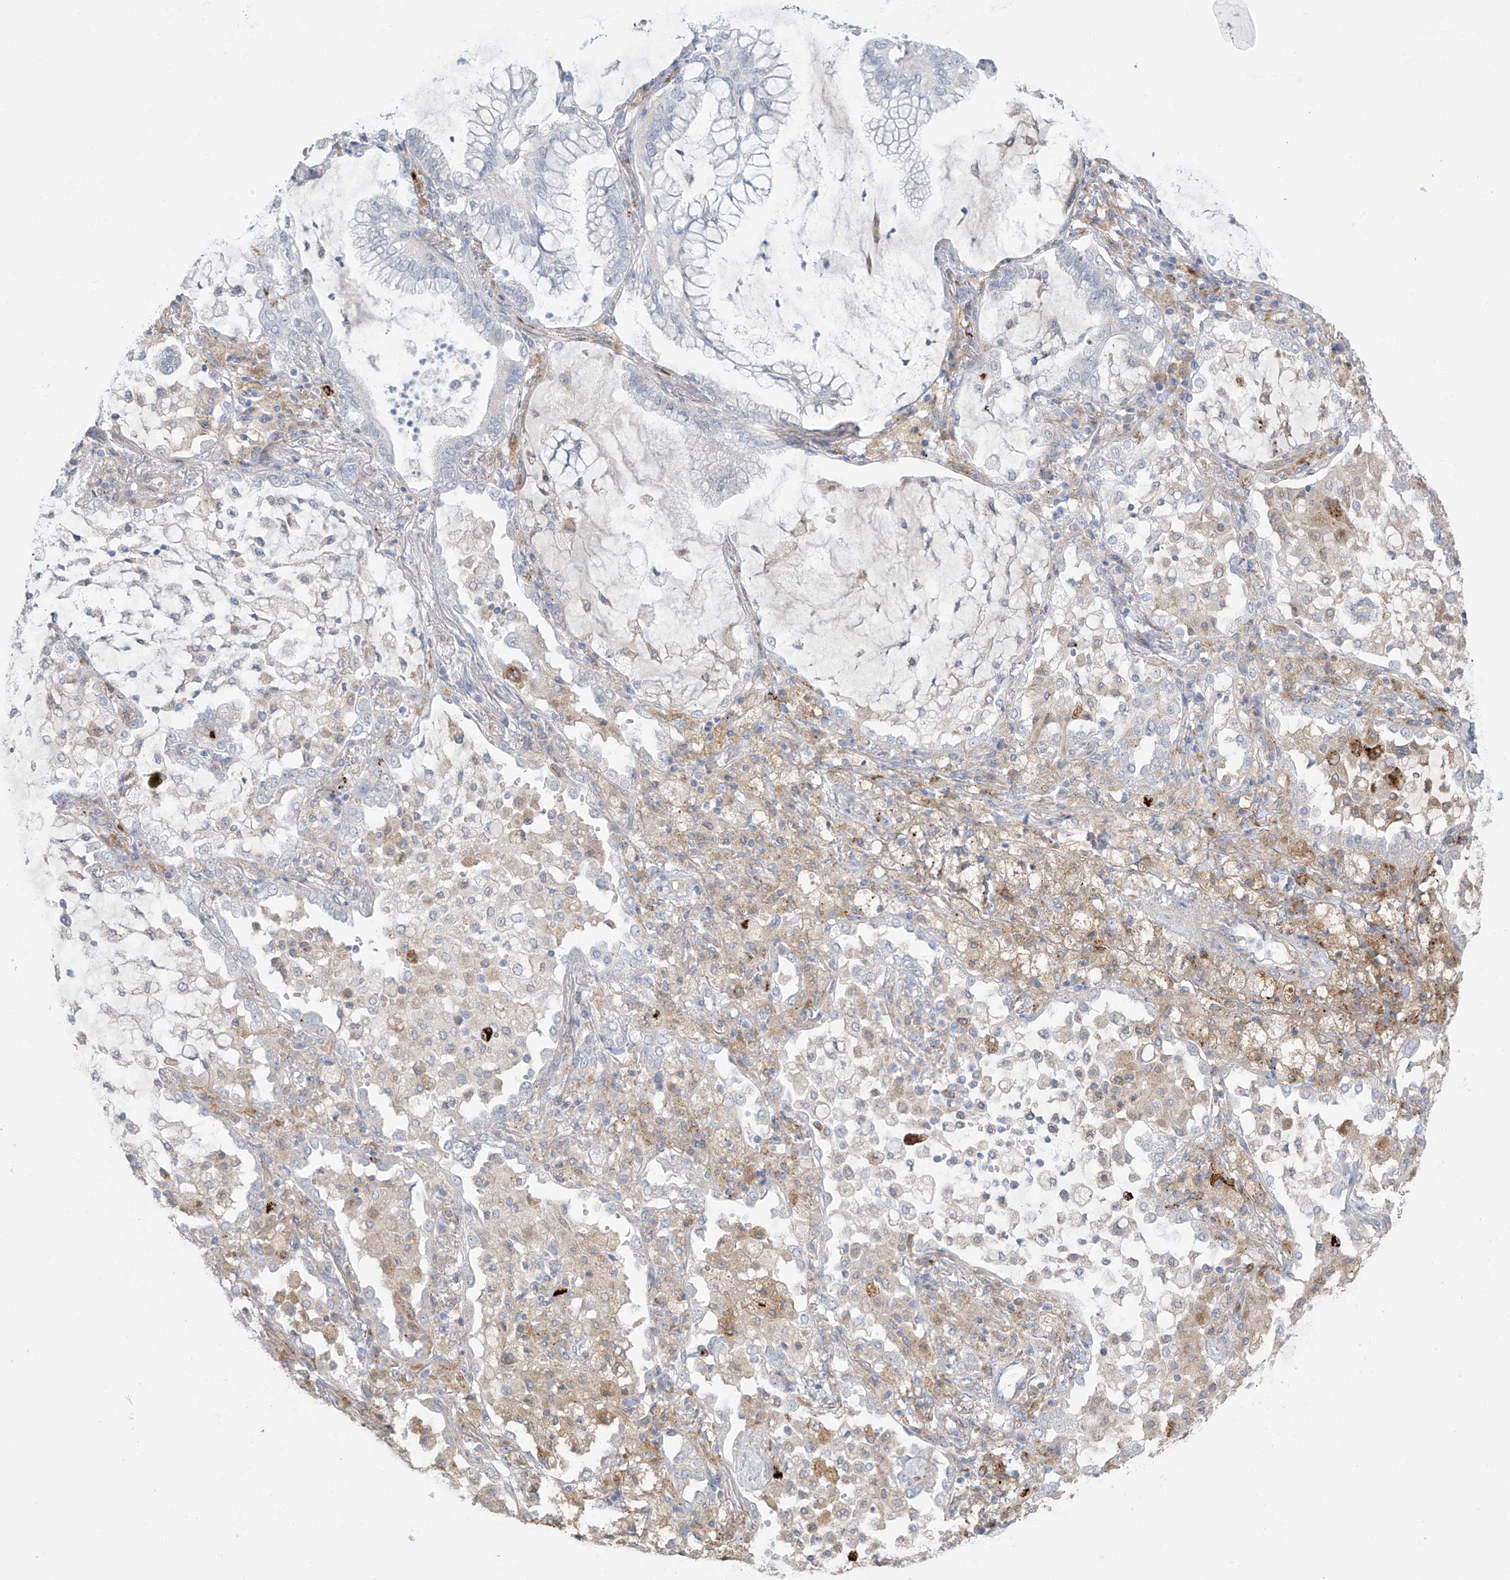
{"staining": {"intensity": "negative", "quantity": "none", "location": "none"}, "tissue": "lung cancer", "cell_type": "Tumor cells", "image_type": "cancer", "snomed": [{"axis": "morphology", "description": "Adenocarcinoma, NOS"}, {"axis": "topography", "description": "Lung"}], "caption": "This histopathology image is of lung adenocarcinoma stained with immunohistochemistry to label a protein in brown with the nuclei are counter-stained blue. There is no expression in tumor cells.", "gene": "TAL2", "patient": {"sex": "female", "age": 70}}